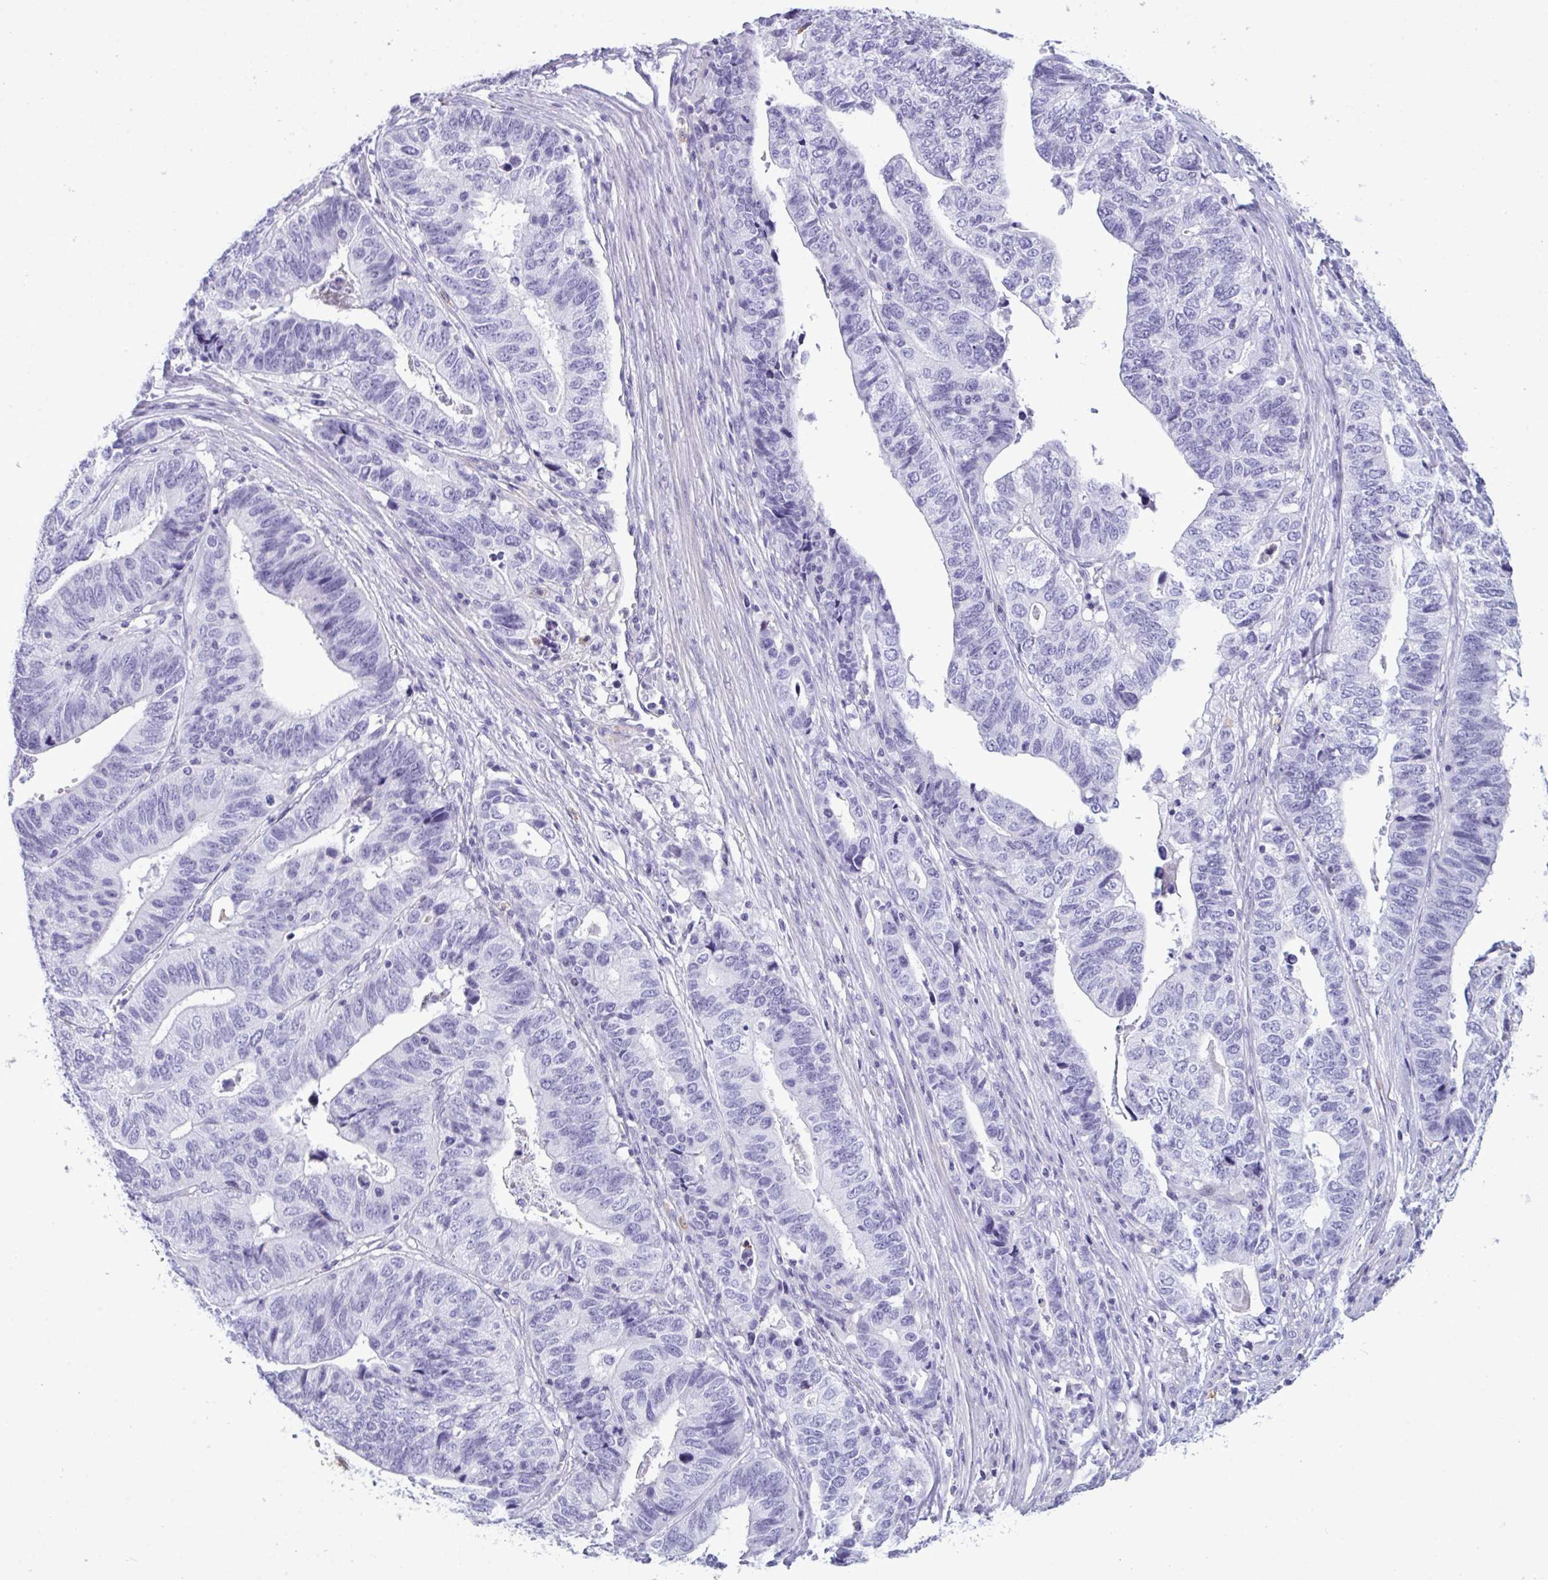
{"staining": {"intensity": "negative", "quantity": "none", "location": "none"}, "tissue": "stomach cancer", "cell_type": "Tumor cells", "image_type": "cancer", "snomed": [{"axis": "morphology", "description": "Adenocarcinoma, NOS"}, {"axis": "topography", "description": "Stomach, upper"}], "caption": "Immunohistochemistry of human stomach cancer shows no staining in tumor cells.", "gene": "ARHGAP42", "patient": {"sex": "female", "age": 67}}